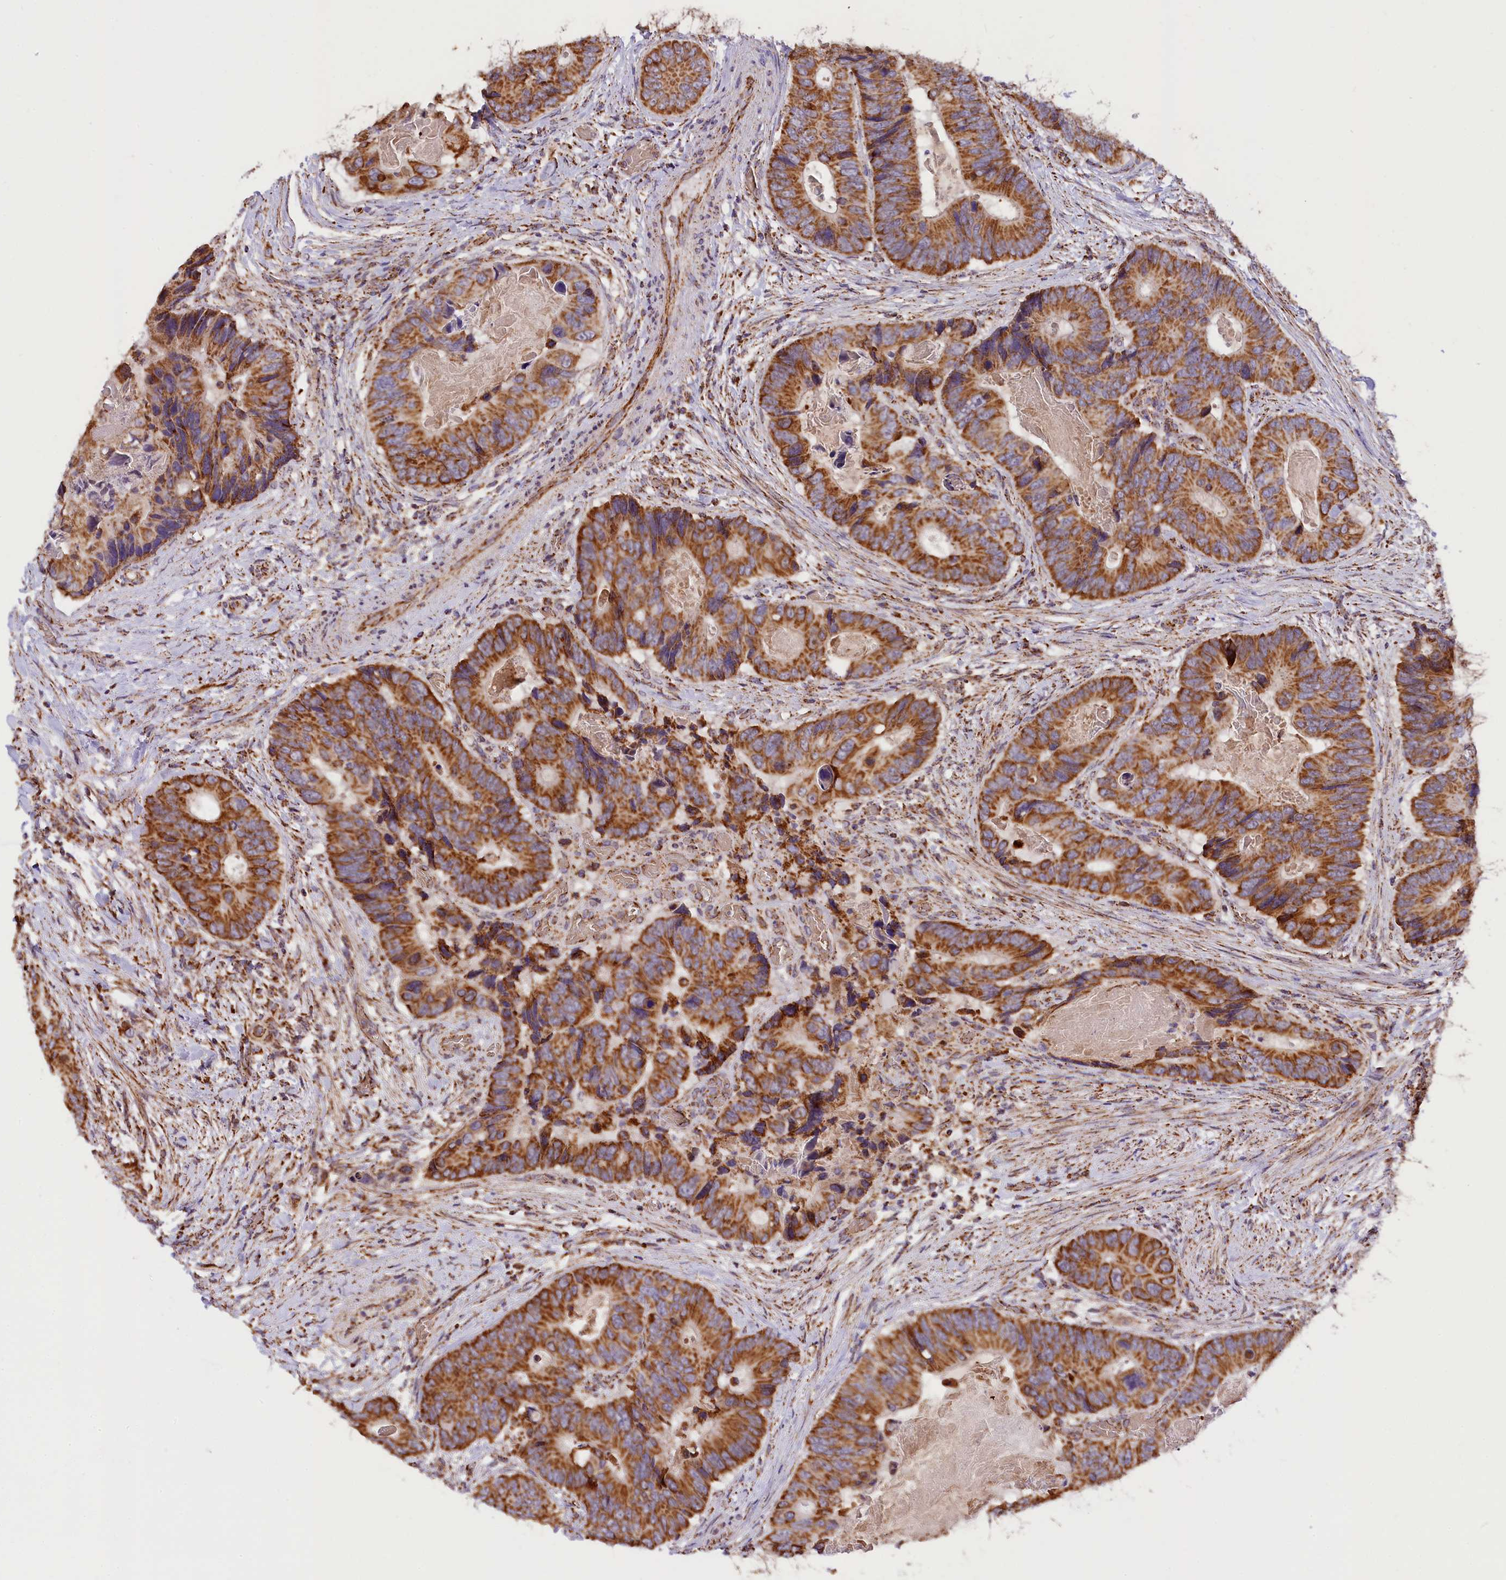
{"staining": {"intensity": "strong", "quantity": ">75%", "location": "cytoplasmic/membranous"}, "tissue": "colorectal cancer", "cell_type": "Tumor cells", "image_type": "cancer", "snomed": [{"axis": "morphology", "description": "Adenocarcinoma, NOS"}, {"axis": "topography", "description": "Colon"}], "caption": "About >75% of tumor cells in adenocarcinoma (colorectal) show strong cytoplasmic/membranous protein expression as visualized by brown immunohistochemical staining.", "gene": "NDUFA8", "patient": {"sex": "male", "age": 84}}